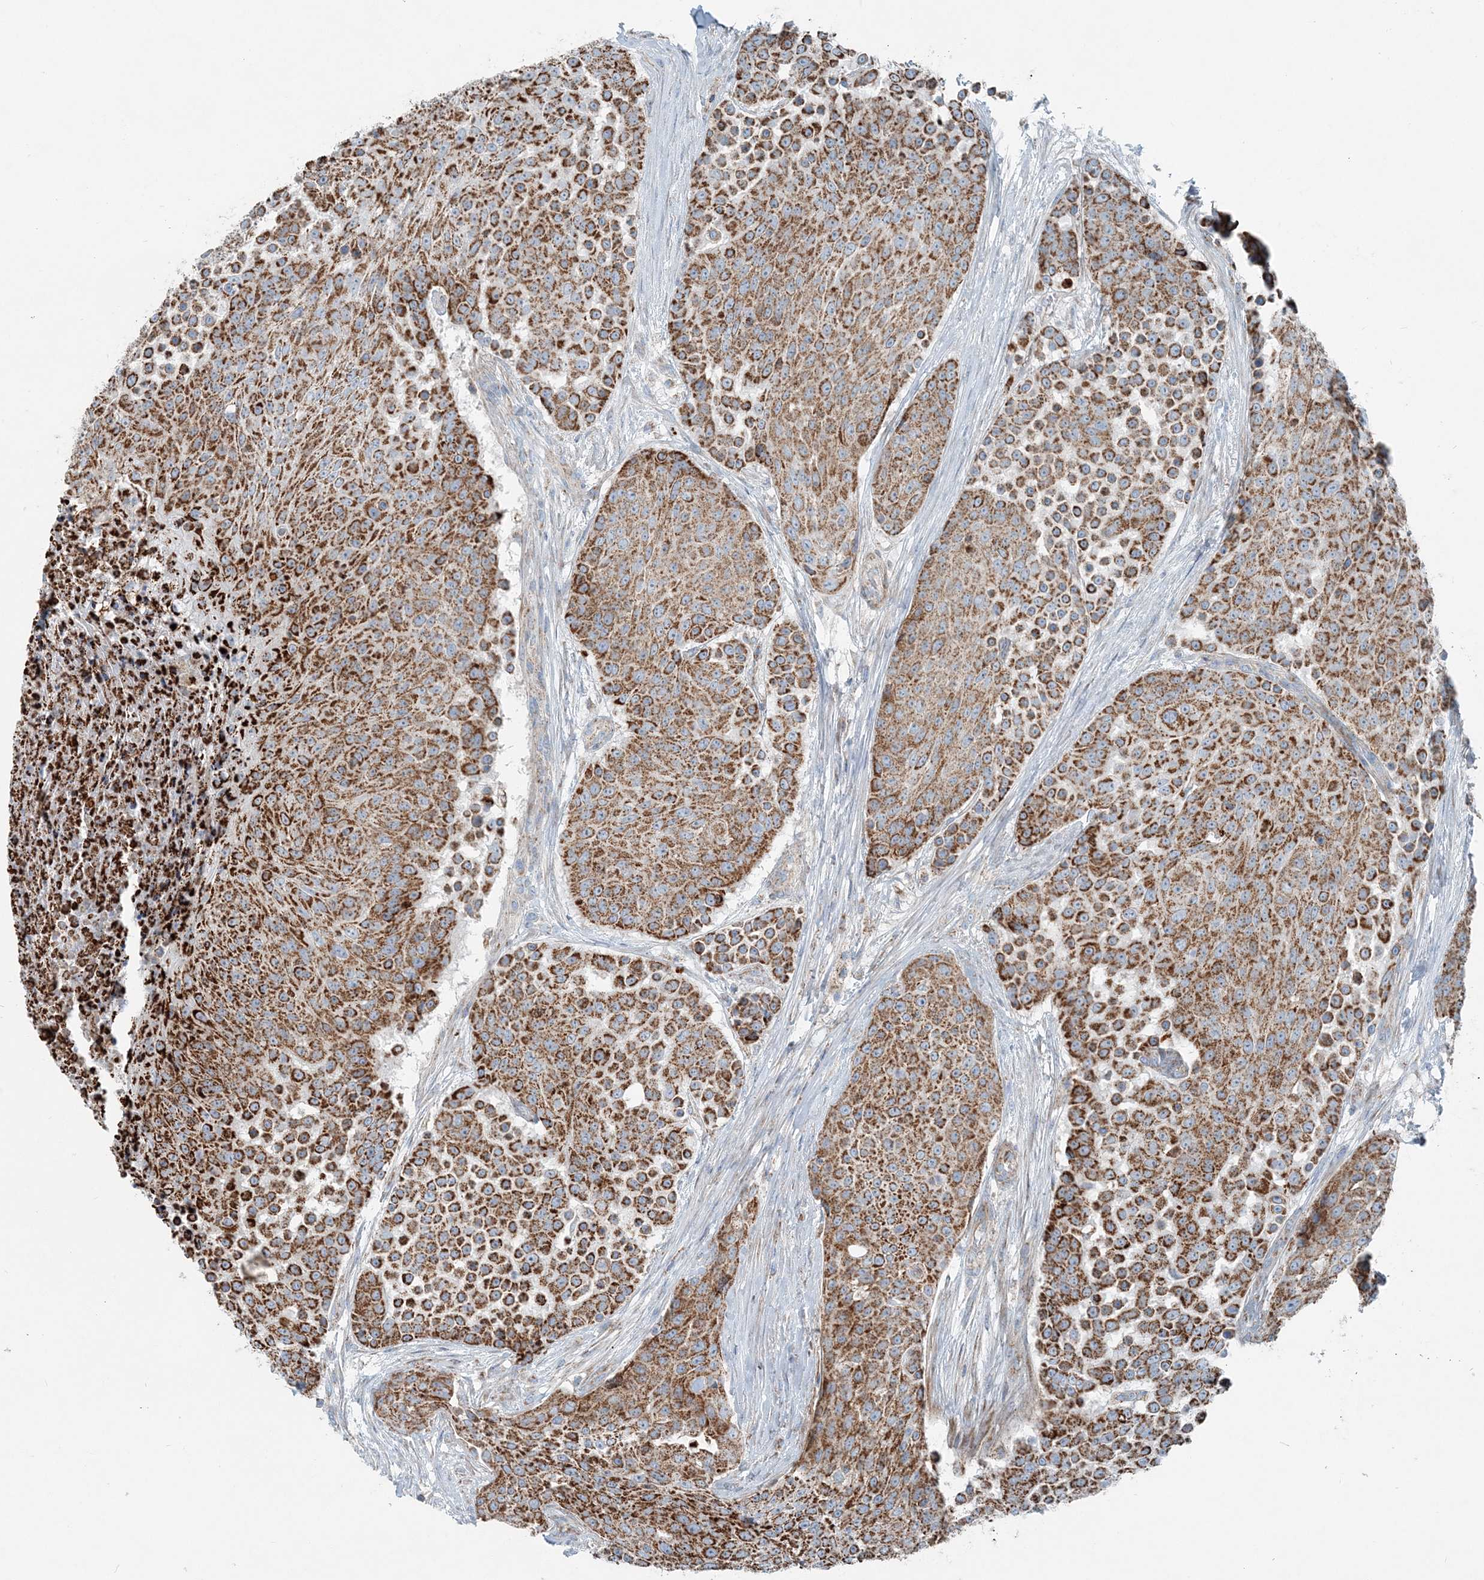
{"staining": {"intensity": "strong", "quantity": ">75%", "location": "cytoplasmic/membranous"}, "tissue": "urothelial cancer", "cell_type": "Tumor cells", "image_type": "cancer", "snomed": [{"axis": "morphology", "description": "Urothelial carcinoma, High grade"}, {"axis": "topography", "description": "Urinary bladder"}], "caption": "IHC (DAB) staining of human high-grade urothelial carcinoma shows strong cytoplasmic/membranous protein expression in approximately >75% of tumor cells.", "gene": "INTU", "patient": {"sex": "female", "age": 63}}